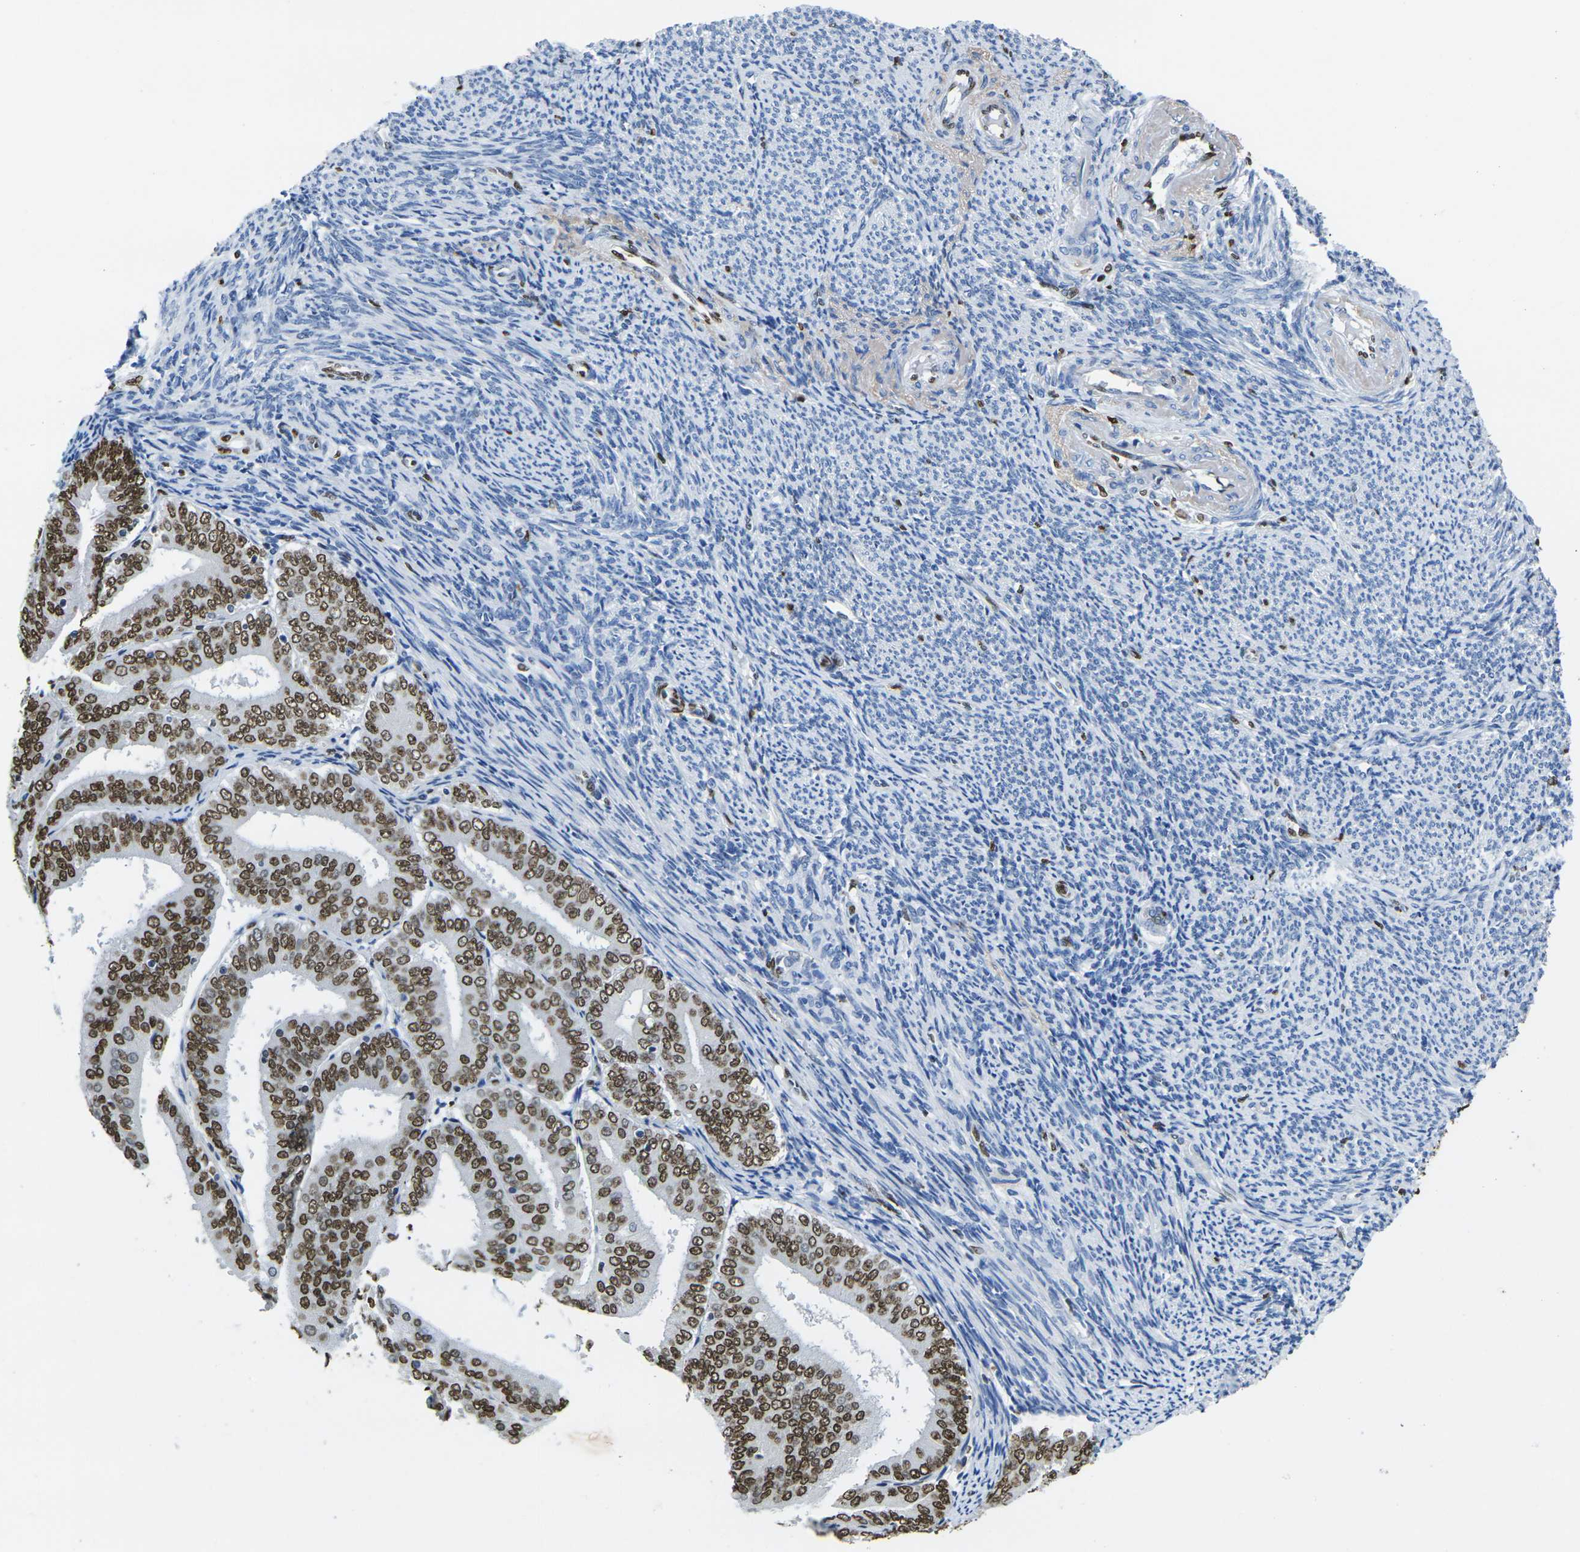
{"staining": {"intensity": "strong", "quantity": ">75%", "location": "nuclear"}, "tissue": "endometrial cancer", "cell_type": "Tumor cells", "image_type": "cancer", "snomed": [{"axis": "morphology", "description": "Adenocarcinoma, NOS"}, {"axis": "topography", "description": "Endometrium"}], "caption": "Adenocarcinoma (endometrial) stained with IHC displays strong nuclear expression in approximately >75% of tumor cells. The protein of interest is shown in brown color, while the nuclei are stained blue.", "gene": "DRAXIN", "patient": {"sex": "female", "age": 63}}